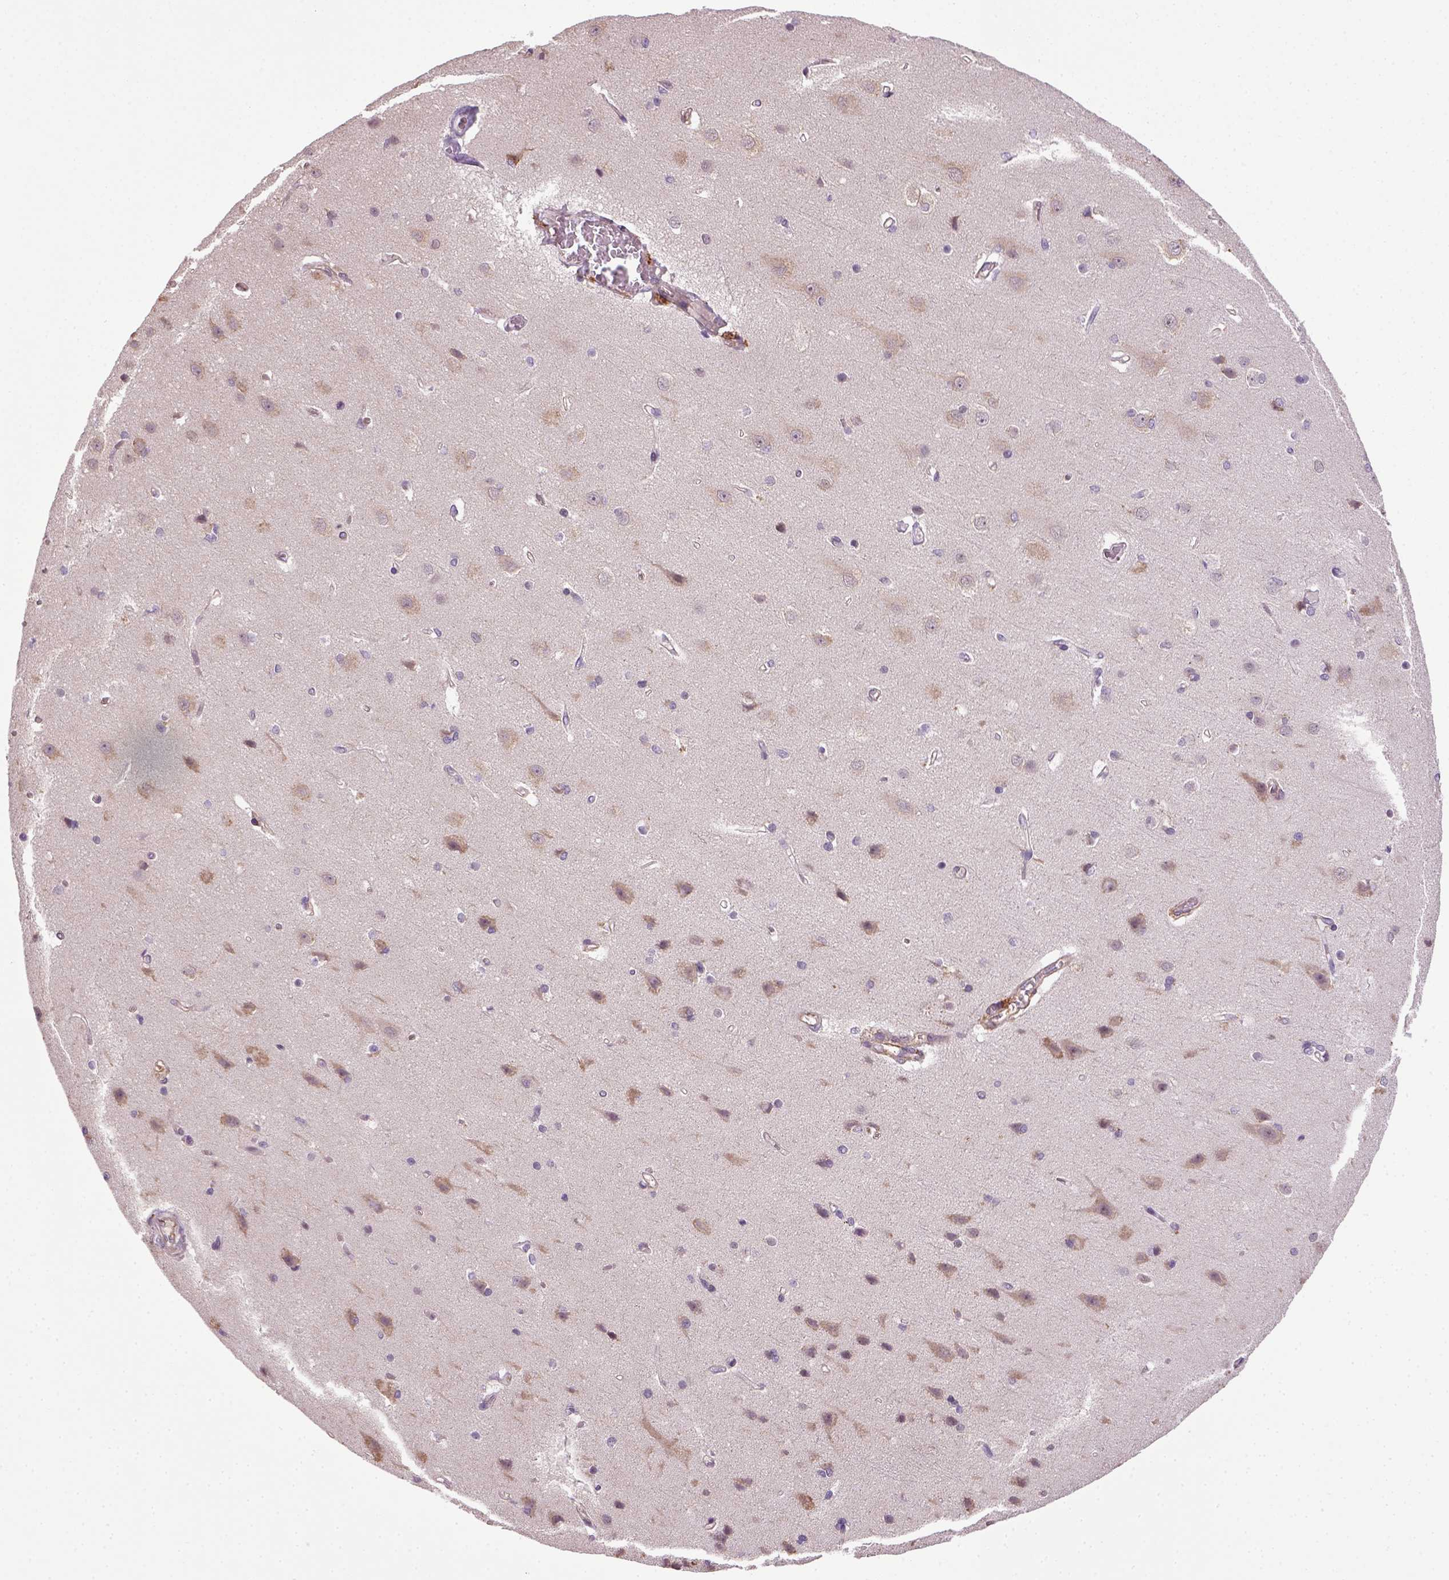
{"staining": {"intensity": "negative", "quantity": "none", "location": "none"}, "tissue": "cerebral cortex", "cell_type": "Endothelial cells", "image_type": "normal", "snomed": [{"axis": "morphology", "description": "Normal tissue, NOS"}, {"axis": "topography", "description": "Cerebral cortex"}], "caption": "Cerebral cortex stained for a protein using immunohistochemistry demonstrates no positivity endothelial cells.", "gene": "TPRG1", "patient": {"sex": "male", "age": 37}}